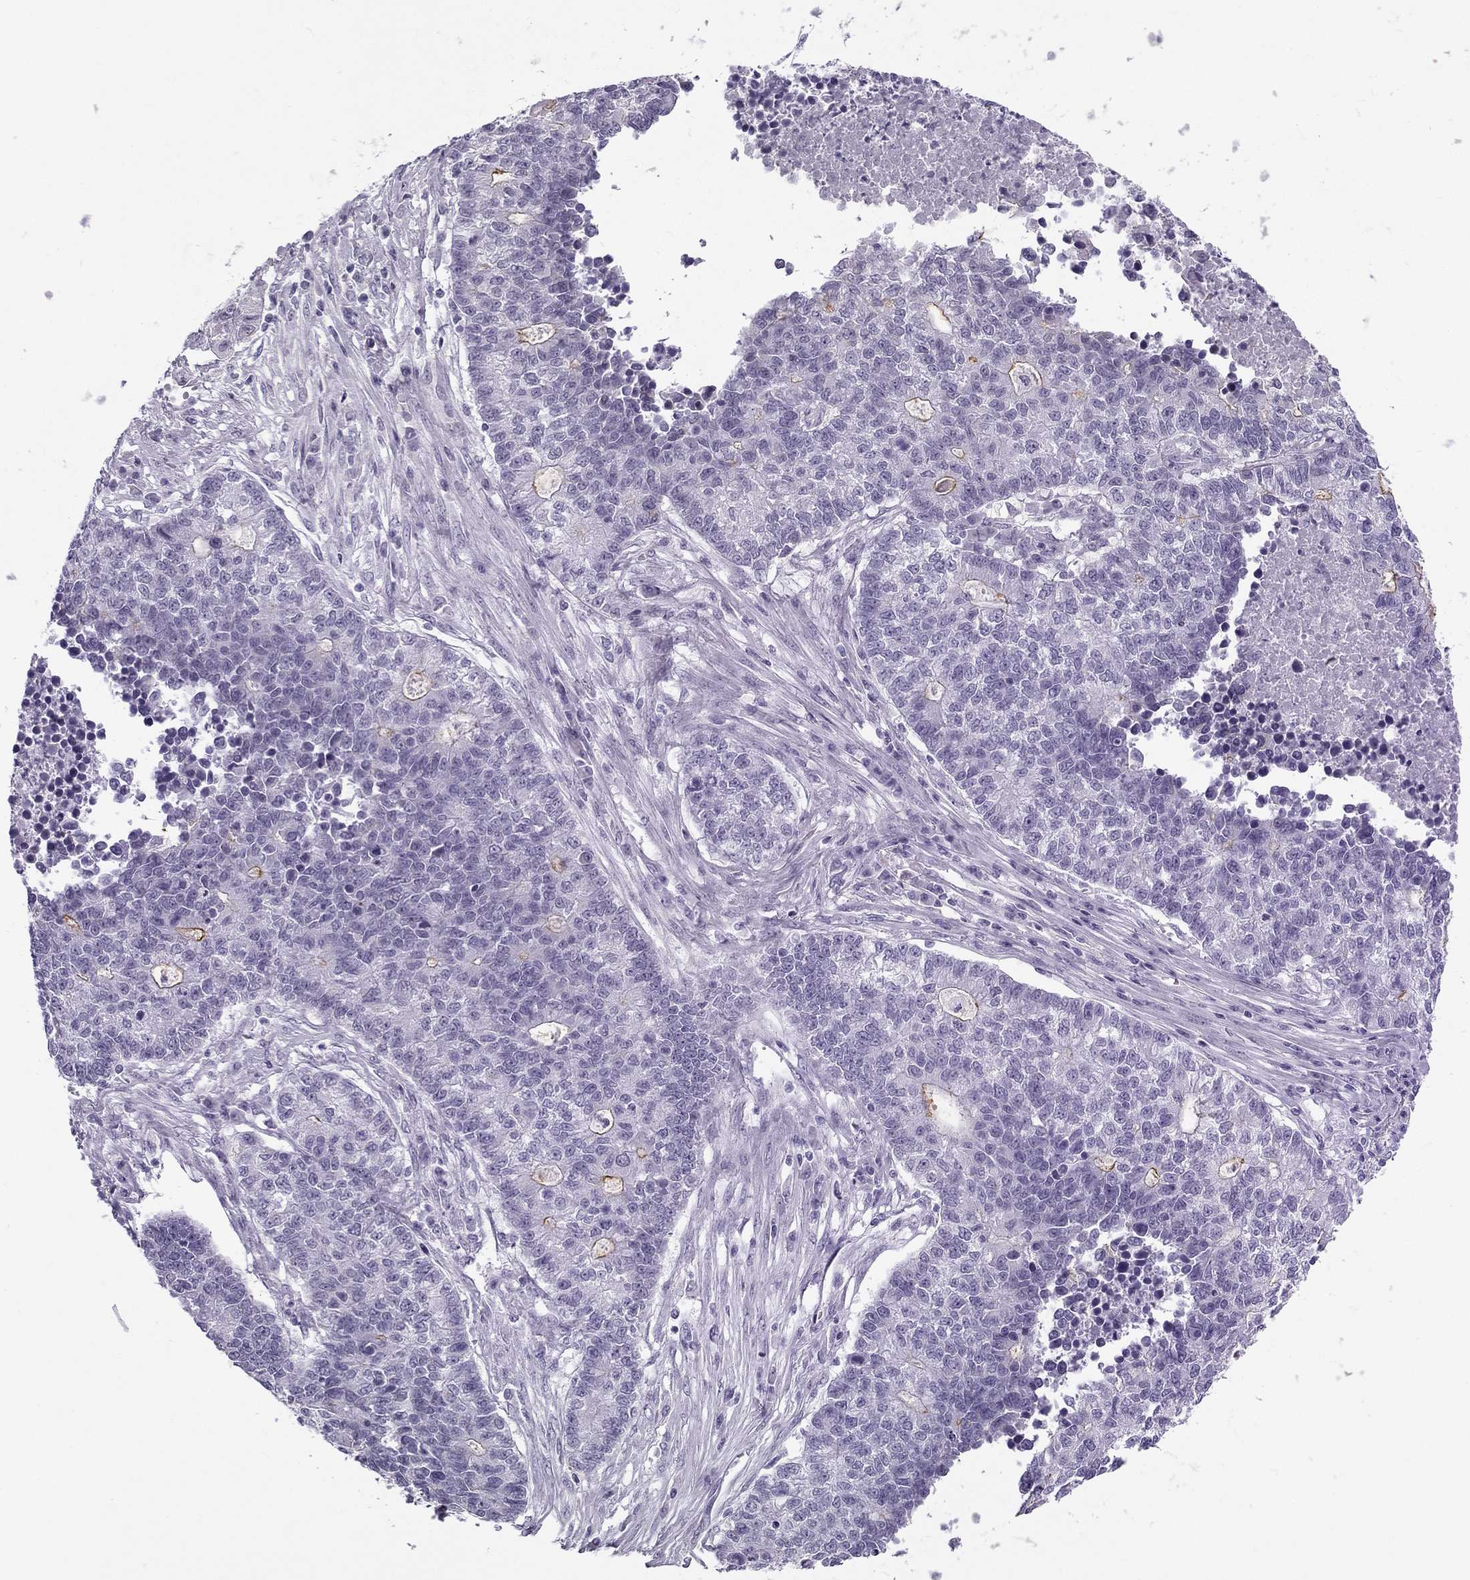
{"staining": {"intensity": "weak", "quantity": "<25%", "location": "cytoplasmic/membranous"}, "tissue": "lung cancer", "cell_type": "Tumor cells", "image_type": "cancer", "snomed": [{"axis": "morphology", "description": "Adenocarcinoma, NOS"}, {"axis": "topography", "description": "Lung"}], "caption": "The IHC histopathology image has no significant expression in tumor cells of lung cancer (adenocarcinoma) tissue. (DAB immunohistochemistry visualized using brightfield microscopy, high magnification).", "gene": "GJA8", "patient": {"sex": "male", "age": 57}}